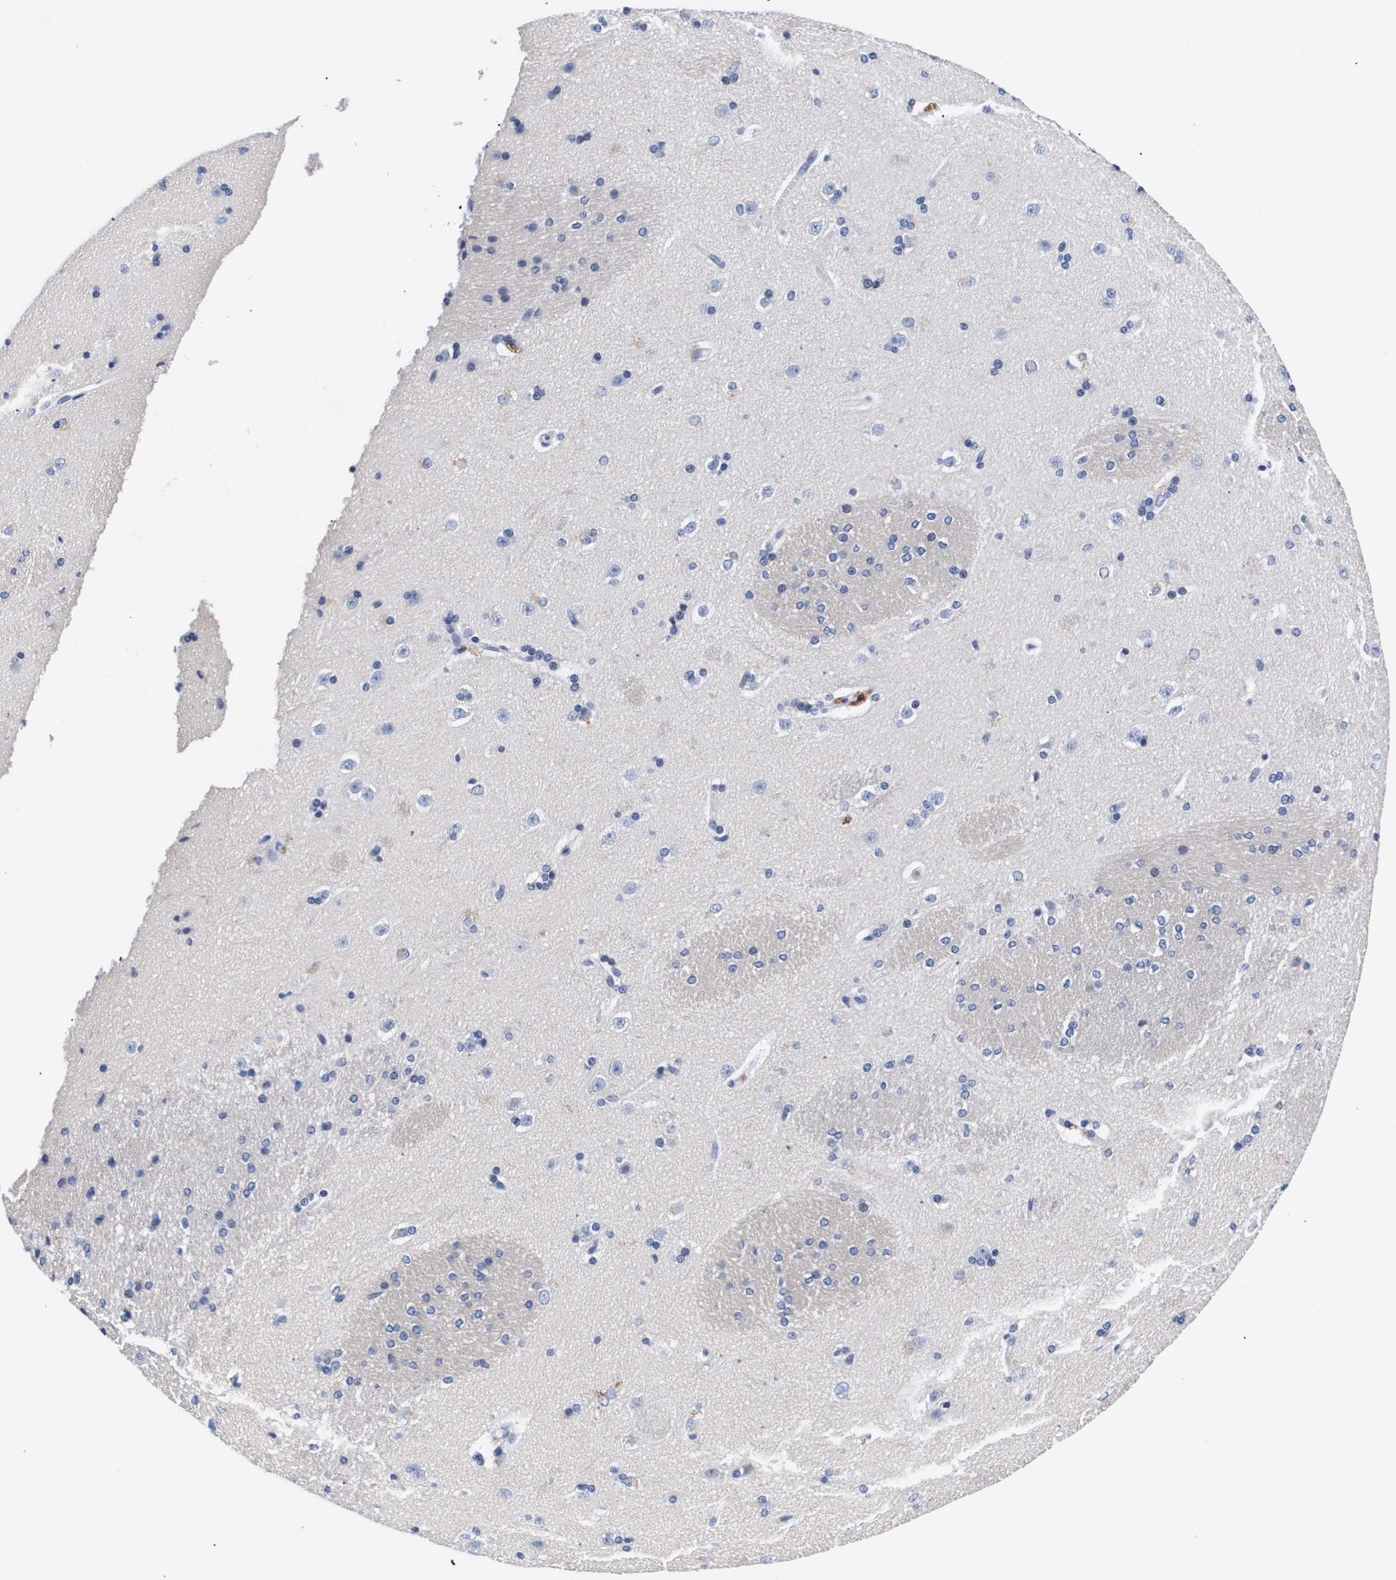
{"staining": {"intensity": "negative", "quantity": "none", "location": "none"}, "tissue": "caudate", "cell_type": "Glial cells", "image_type": "normal", "snomed": [{"axis": "morphology", "description": "Normal tissue, NOS"}, {"axis": "topography", "description": "Lateral ventricle wall"}], "caption": "A micrograph of human caudate is negative for staining in glial cells. (DAB (3,3'-diaminobenzidine) IHC with hematoxylin counter stain).", "gene": "SHD", "patient": {"sex": "female", "age": 19}}